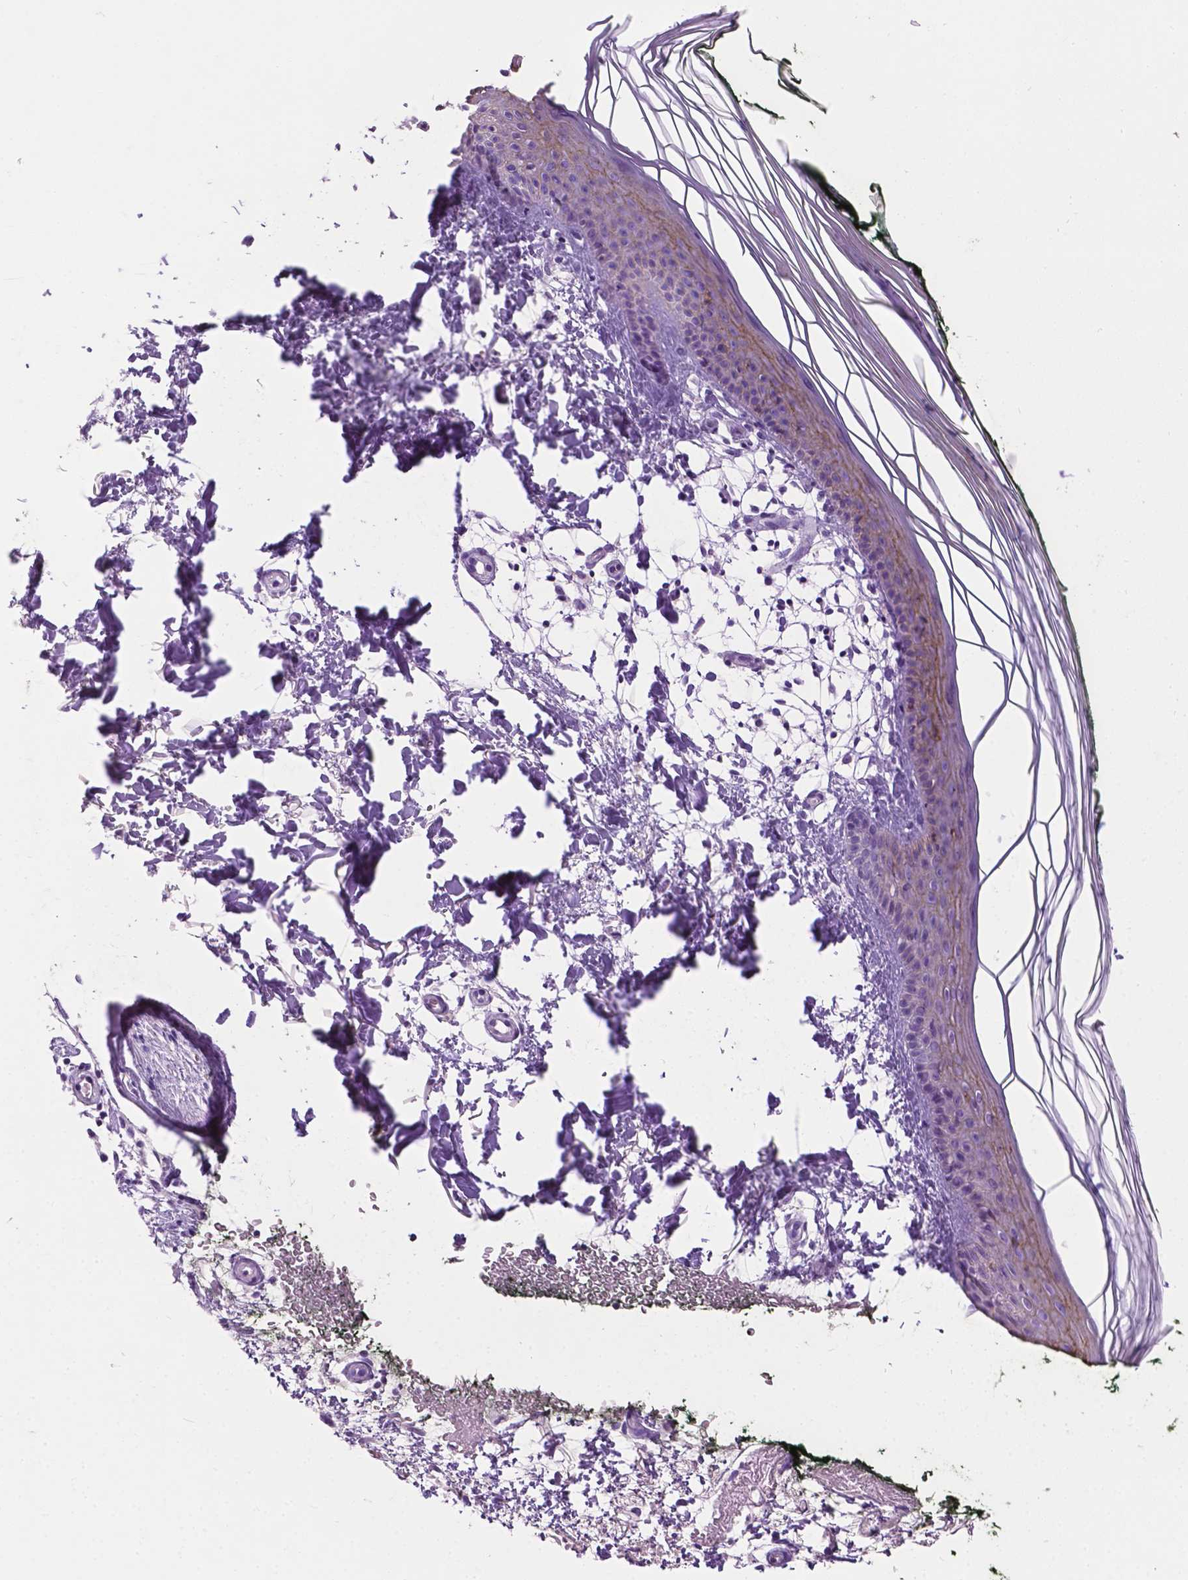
{"staining": {"intensity": "negative", "quantity": "none", "location": "none"}, "tissue": "skin", "cell_type": "Fibroblasts", "image_type": "normal", "snomed": [{"axis": "morphology", "description": "Normal tissue, NOS"}, {"axis": "topography", "description": "Skin"}], "caption": "An image of skin stained for a protein displays no brown staining in fibroblasts. The staining was performed using DAB to visualize the protein expression in brown, while the nuclei were stained in blue with hematoxylin (Magnification: 20x).", "gene": "TACSTD2", "patient": {"sex": "female", "age": 62}}